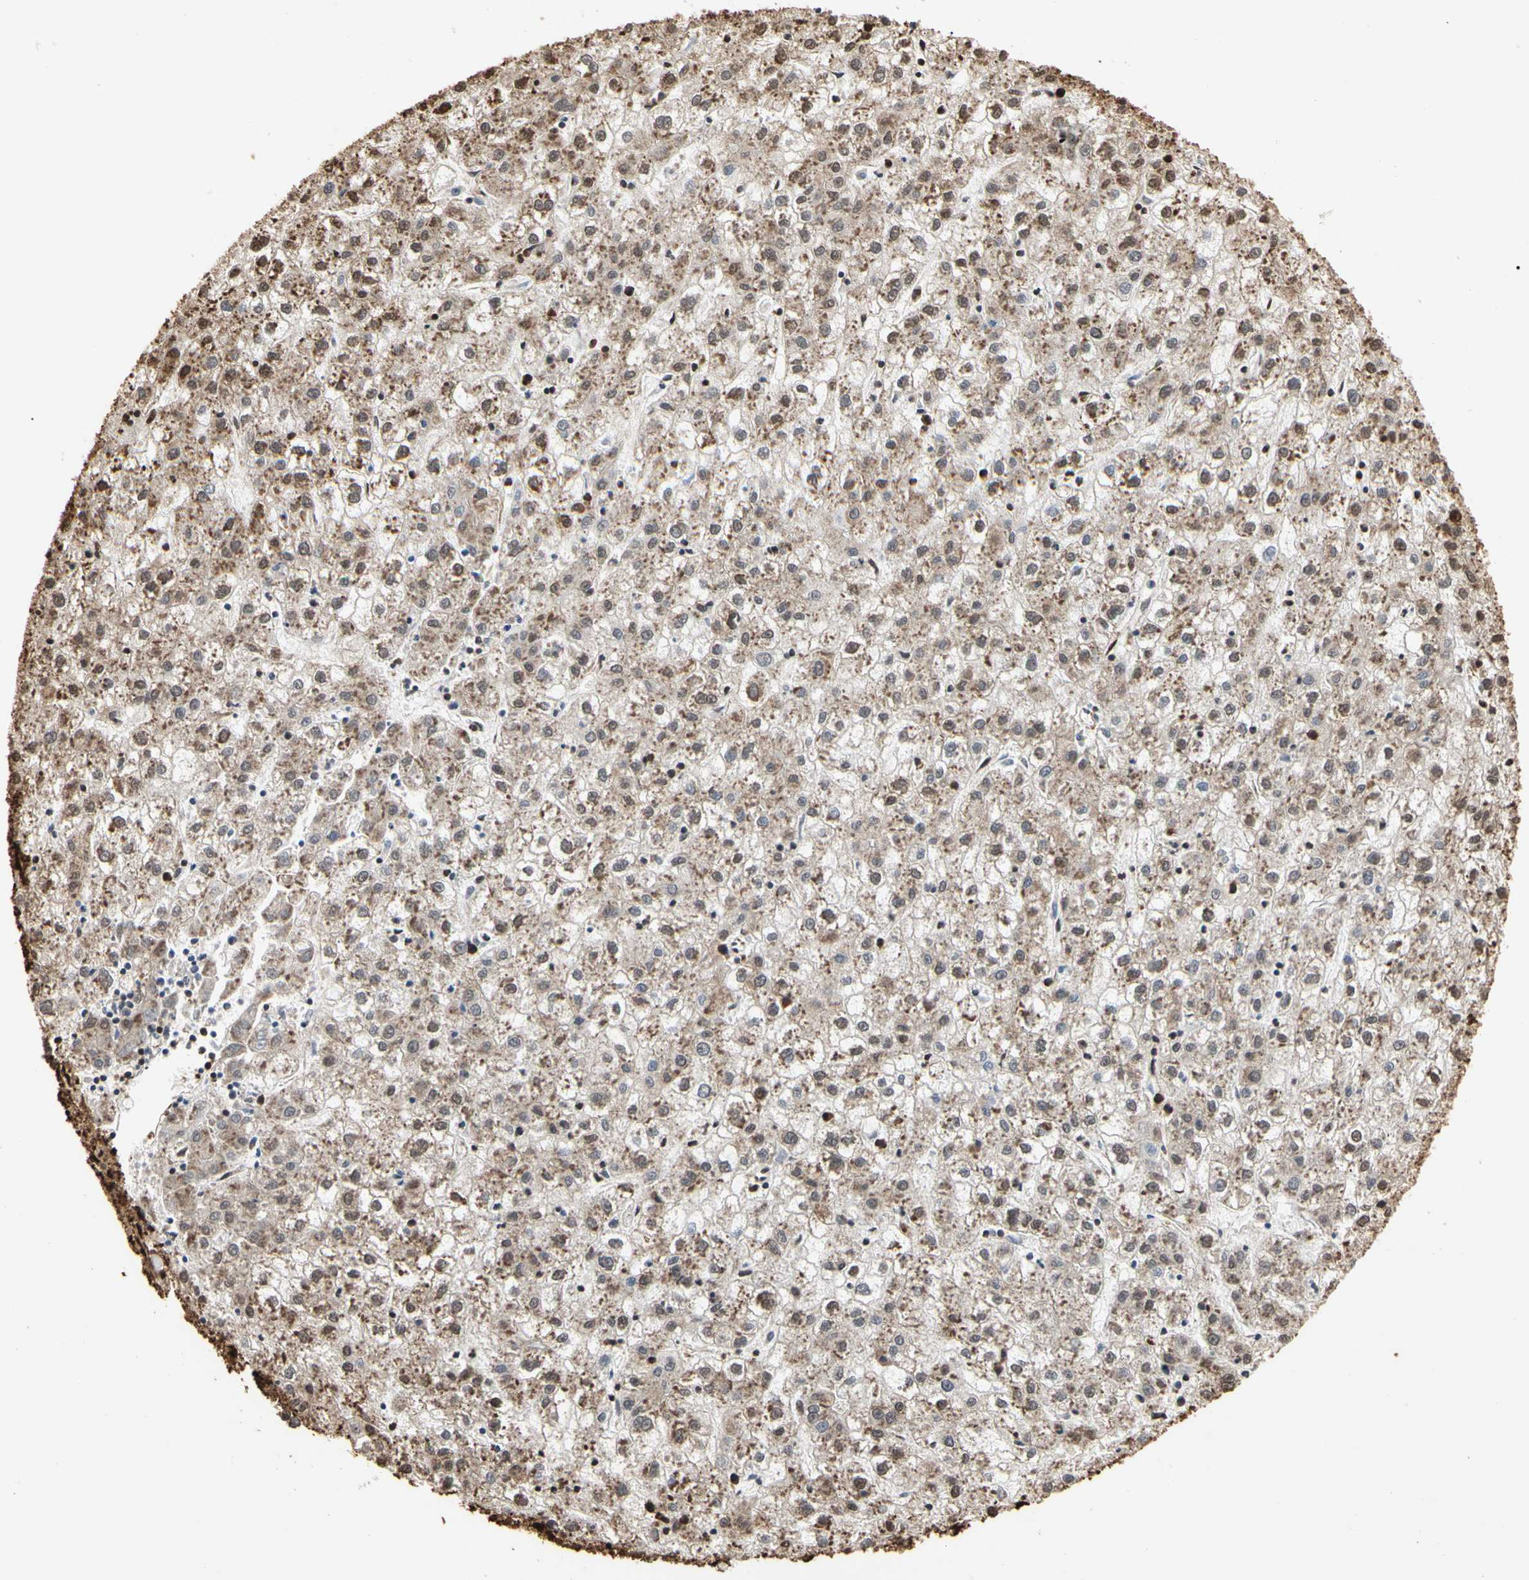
{"staining": {"intensity": "moderate", "quantity": ">75%", "location": "cytoplasmic/membranous,nuclear"}, "tissue": "liver cancer", "cell_type": "Tumor cells", "image_type": "cancer", "snomed": [{"axis": "morphology", "description": "Carcinoma, Hepatocellular, NOS"}, {"axis": "topography", "description": "Liver"}], "caption": "Protein expression by IHC exhibits moderate cytoplasmic/membranous and nuclear staining in approximately >75% of tumor cells in liver hepatocellular carcinoma.", "gene": "HNRNPK", "patient": {"sex": "male", "age": 72}}